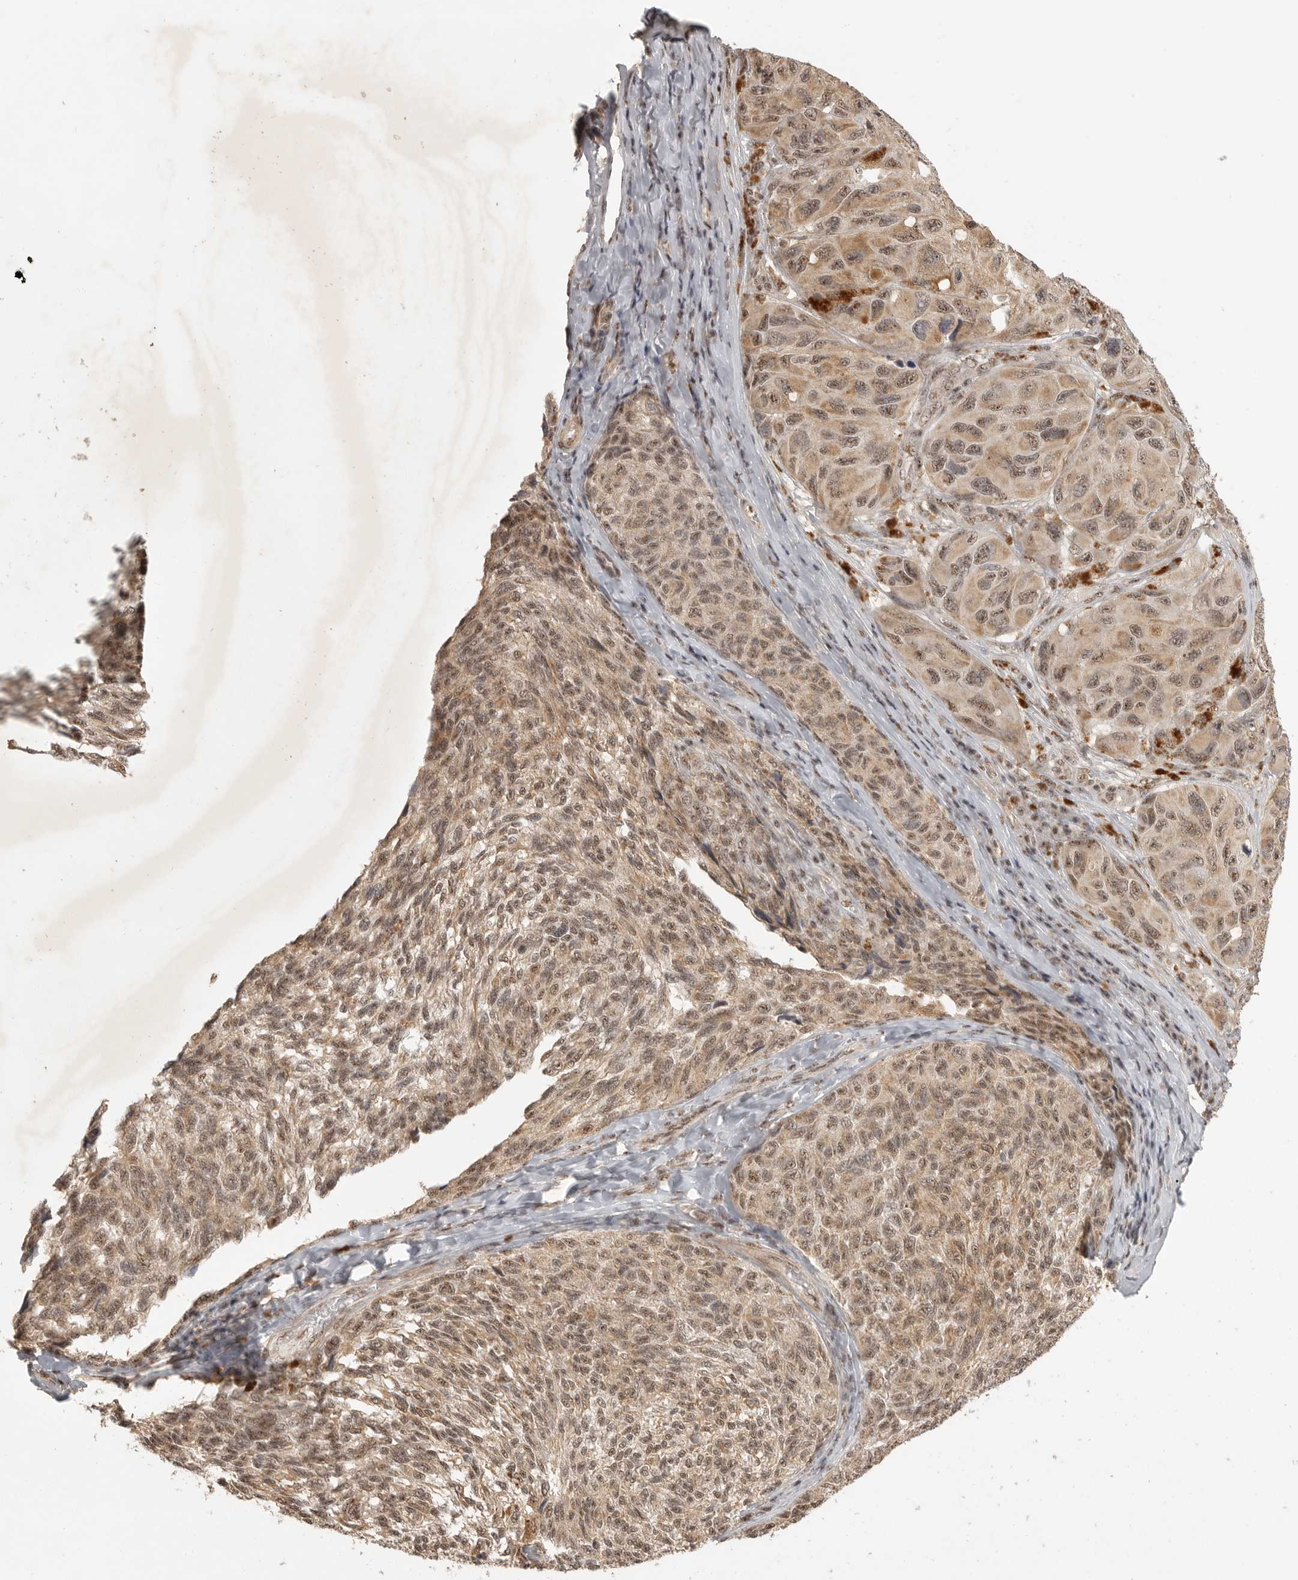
{"staining": {"intensity": "moderate", "quantity": ">75%", "location": "cytoplasmic/membranous,nuclear"}, "tissue": "melanoma", "cell_type": "Tumor cells", "image_type": "cancer", "snomed": [{"axis": "morphology", "description": "Malignant melanoma, NOS"}, {"axis": "topography", "description": "Skin"}], "caption": "Moderate cytoplasmic/membranous and nuclear expression is present in about >75% of tumor cells in melanoma.", "gene": "POMP", "patient": {"sex": "female", "age": 73}}